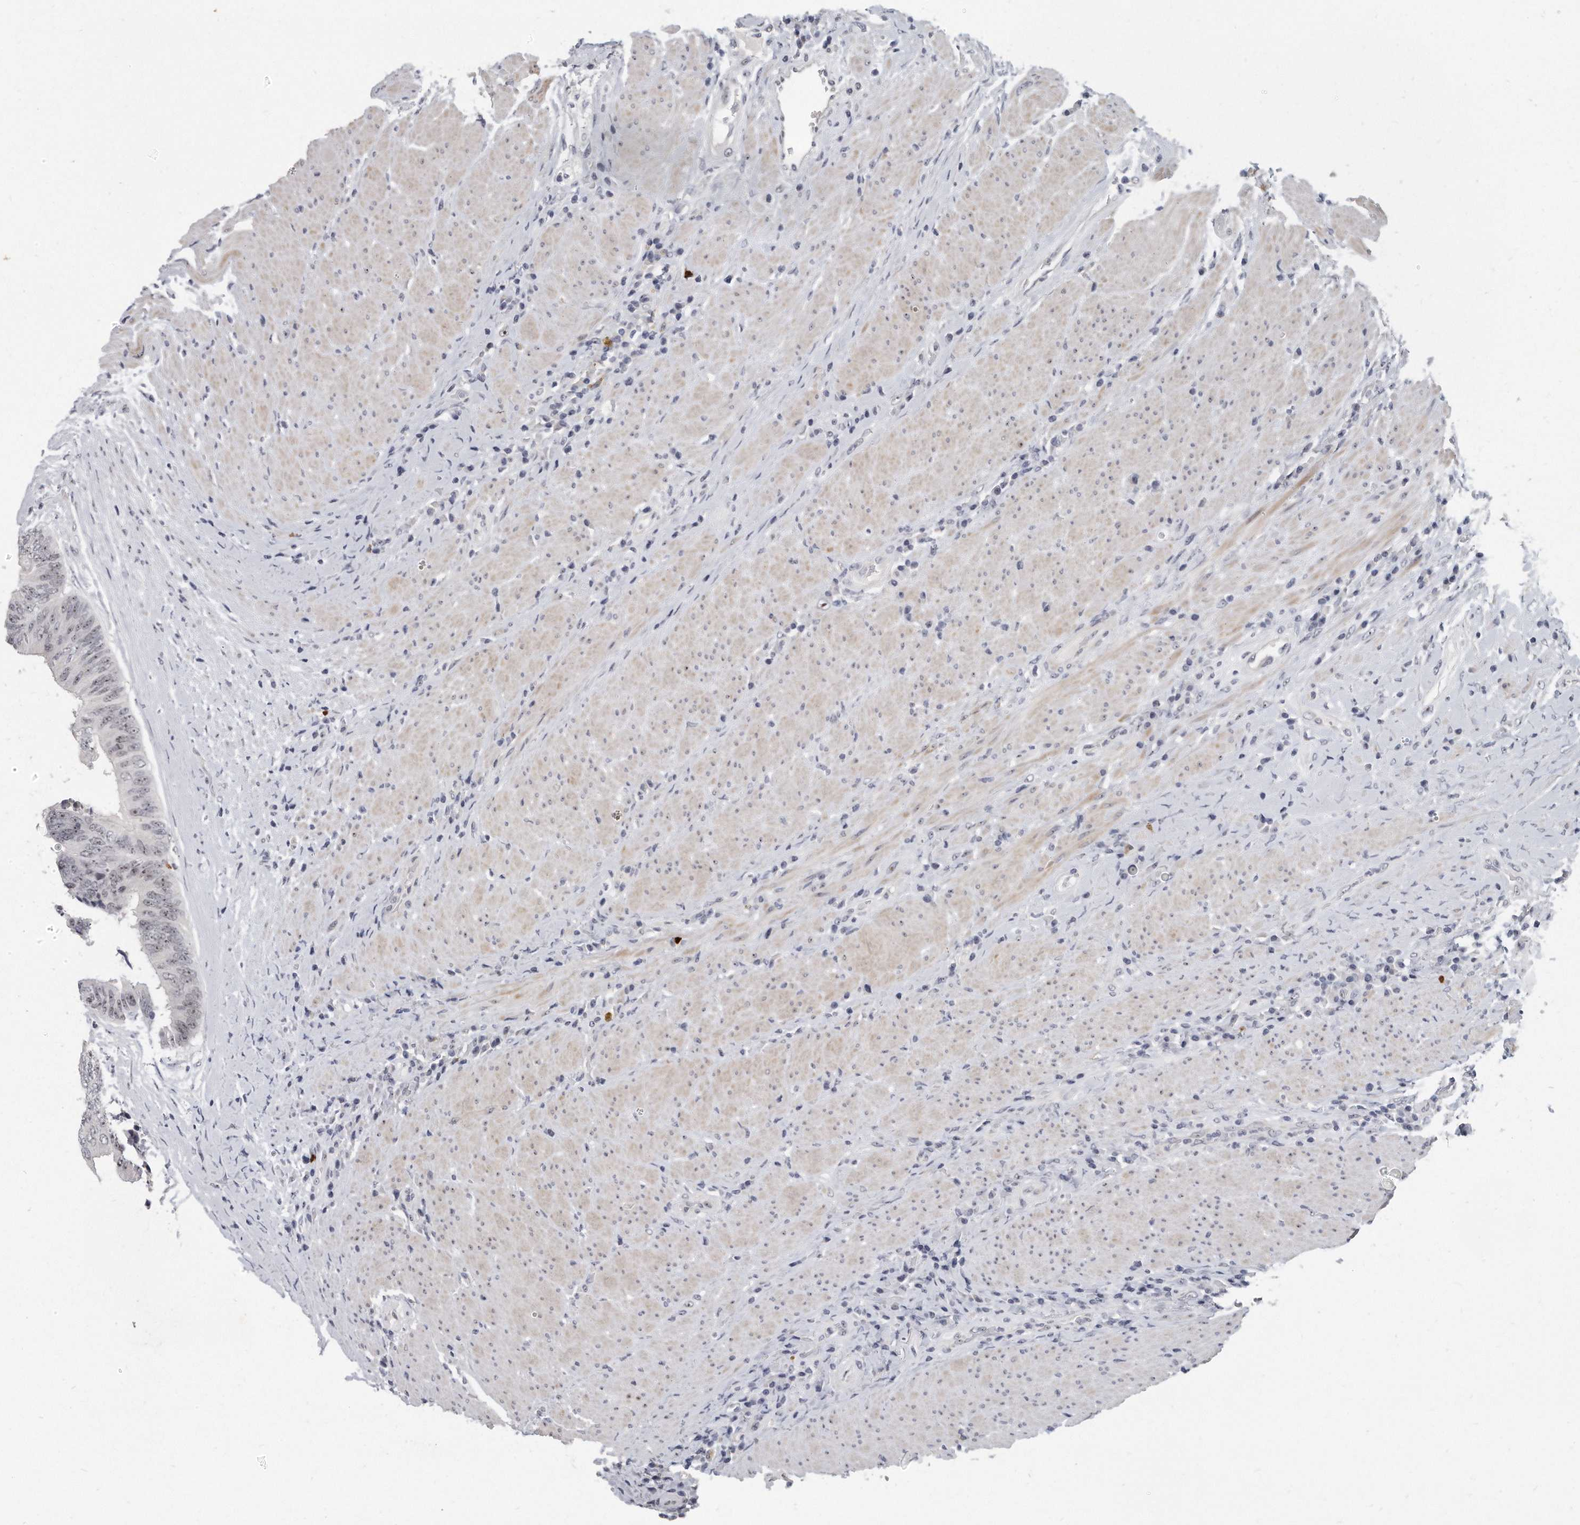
{"staining": {"intensity": "weak", "quantity": ">75%", "location": "nuclear"}, "tissue": "colorectal cancer", "cell_type": "Tumor cells", "image_type": "cancer", "snomed": [{"axis": "morphology", "description": "Adenocarcinoma, NOS"}, {"axis": "topography", "description": "Rectum"}], "caption": "Approximately >75% of tumor cells in human colorectal adenocarcinoma exhibit weak nuclear protein staining as visualized by brown immunohistochemical staining.", "gene": "TFCP2L1", "patient": {"sex": "male", "age": 72}}